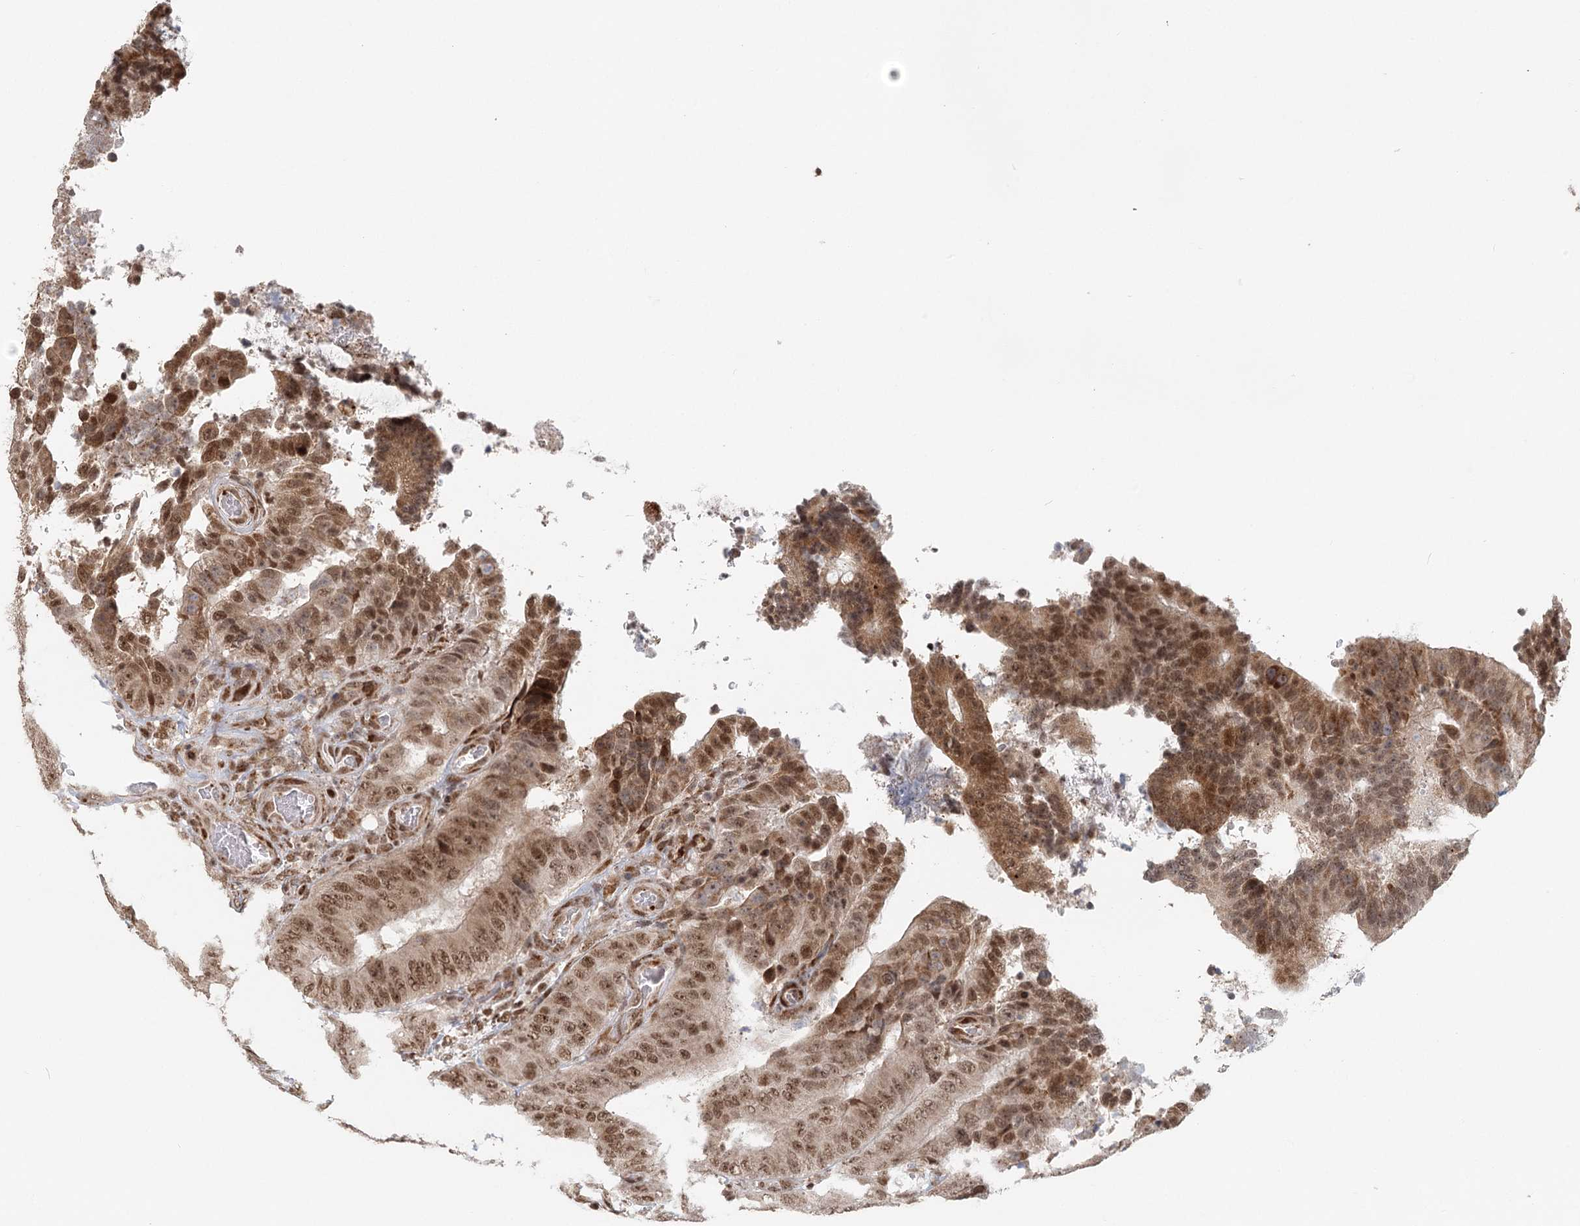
{"staining": {"intensity": "moderate", "quantity": ">75%", "location": "cytoplasmic/membranous,nuclear"}, "tissue": "colorectal cancer", "cell_type": "Tumor cells", "image_type": "cancer", "snomed": [{"axis": "morphology", "description": "Adenocarcinoma, NOS"}, {"axis": "topography", "description": "Colon"}], "caption": "DAB immunohistochemical staining of human colorectal adenocarcinoma reveals moderate cytoplasmic/membranous and nuclear protein staining in approximately >75% of tumor cells. The staining is performed using DAB (3,3'-diaminobenzidine) brown chromogen to label protein expression. The nuclei are counter-stained blue using hematoxylin.", "gene": "BNIP5", "patient": {"sex": "male", "age": 83}}